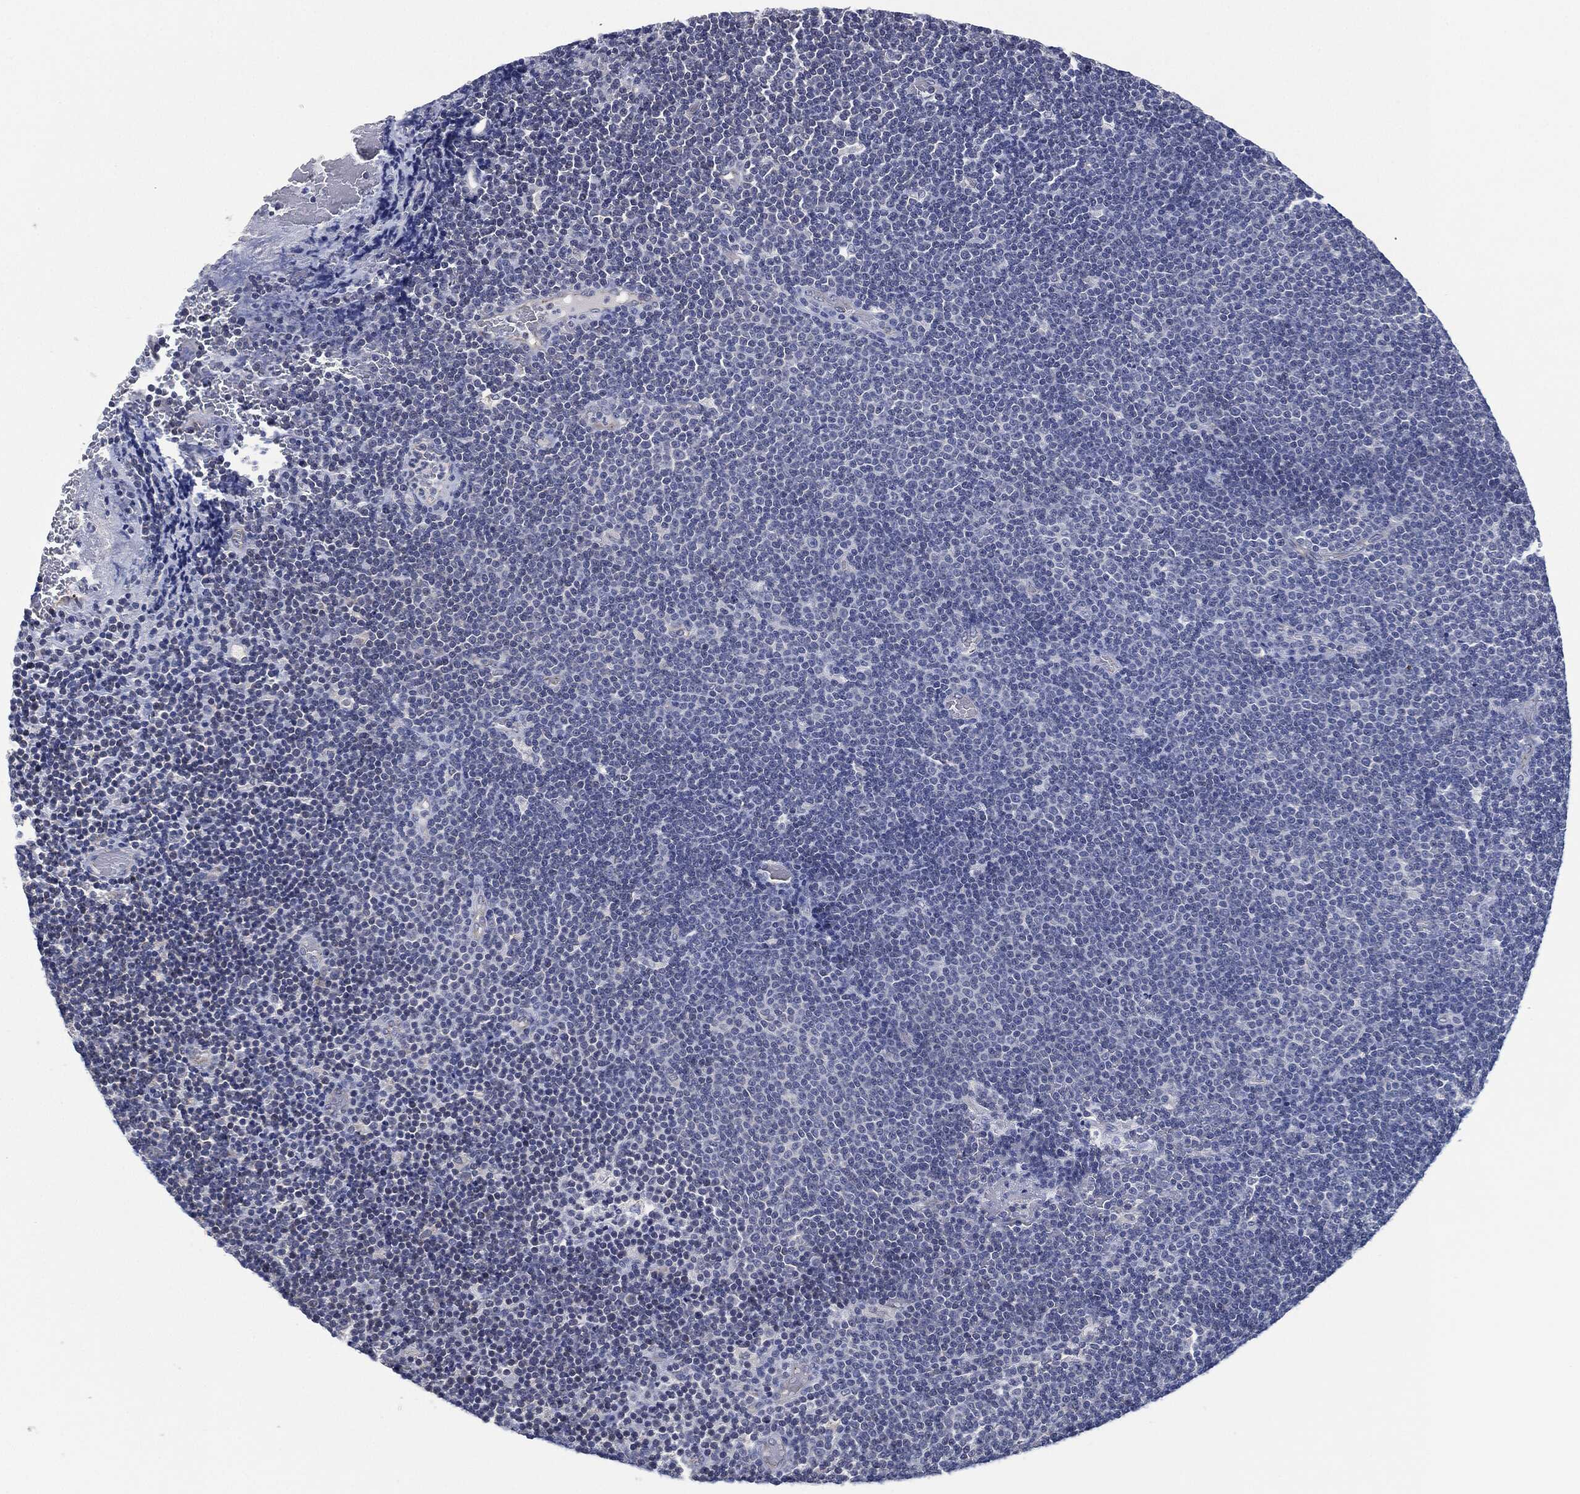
{"staining": {"intensity": "negative", "quantity": "none", "location": "none"}, "tissue": "lymphoma", "cell_type": "Tumor cells", "image_type": "cancer", "snomed": [{"axis": "morphology", "description": "Malignant lymphoma, non-Hodgkin's type, Low grade"}, {"axis": "topography", "description": "Brain"}], "caption": "DAB immunohistochemical staining of human low-grade malignant lymphoma, non-Hodgkin's type displays no significant positivity in tumor cells.", "gene": "SHROOM2", "patient": {"sex": "female", "age": 66}}